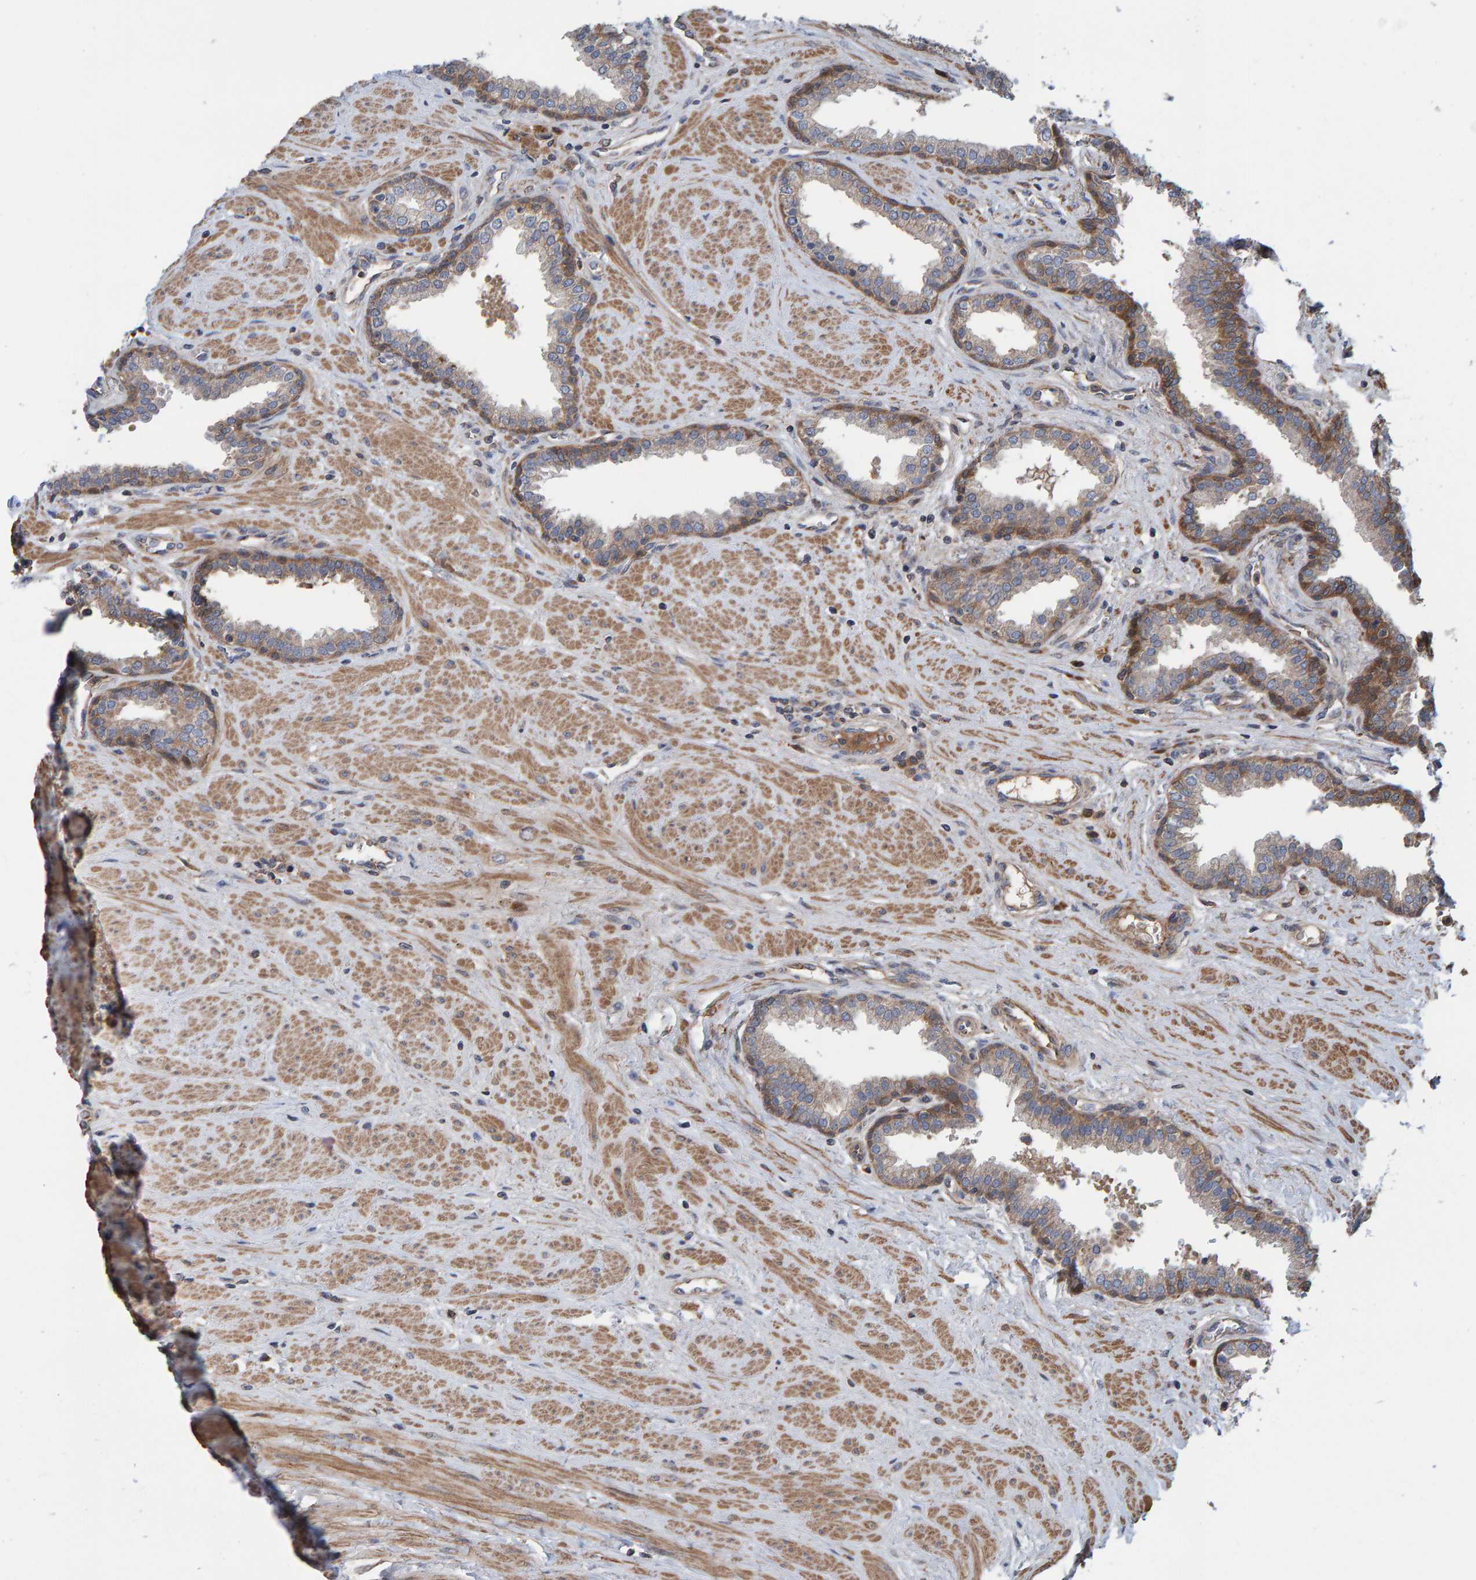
{"staining": {"intensity": "moderate", "quantity": "<25%", "location": "cytoplasmic/membranous"}, "tissue": "prostate", "cell_type": "Glandular cells", "image_type": "normal", "snomed": [{"axis": "morphology", "description": "Normal tissue, NOS"}, {"axis": "topography", "description": "Prostate"}], "caption": "This photomicrograph displays IHC staining of normal human prostate, with low moderate cytoplasmic/membranous expression in about <25% of glandular cells.", "gene": "KIAA0753", "patient": {"sex": "male", "age": 51}}